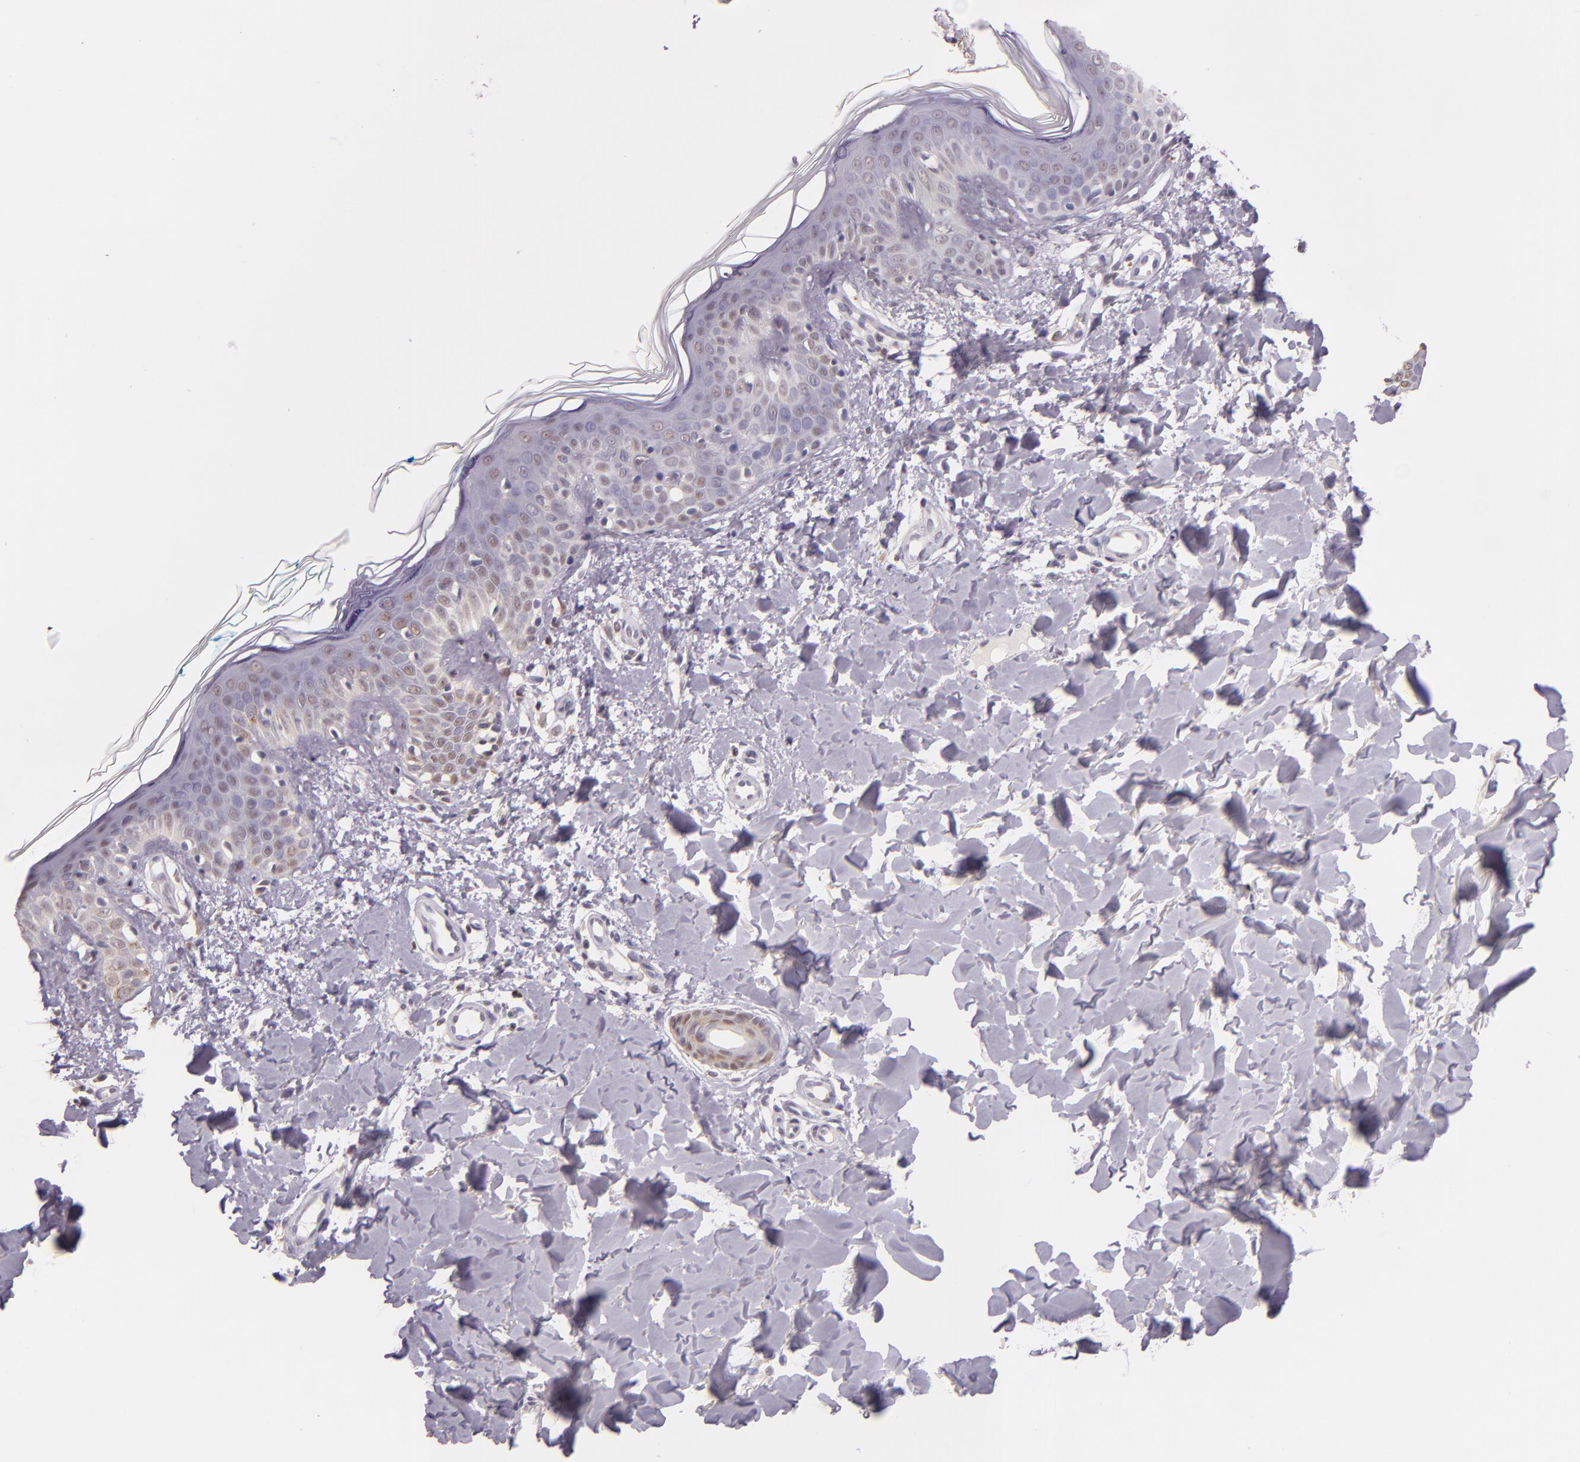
{"staining": {"intensity": "negative", "quantity": "none", "location": "none"}, "tissue": "skin", "cell_type": "Fibroblasts", "image_type": "normal", "snomed": [{"axis": "morphology", "description": "Normal tissue, NOS"}, {"axis": "topography", "description": "Skin"}], "caption": "Fibroblasts are negative for protein expression in normal human skin. Brightfield microscopy of IHC stained with DAB (3,3'-diaminobenzidine) (brown) and hematoxylin (blue), captured at high magnification.", "gene": "HSPA8", "patient": {"sex": "male", "age": 32}}